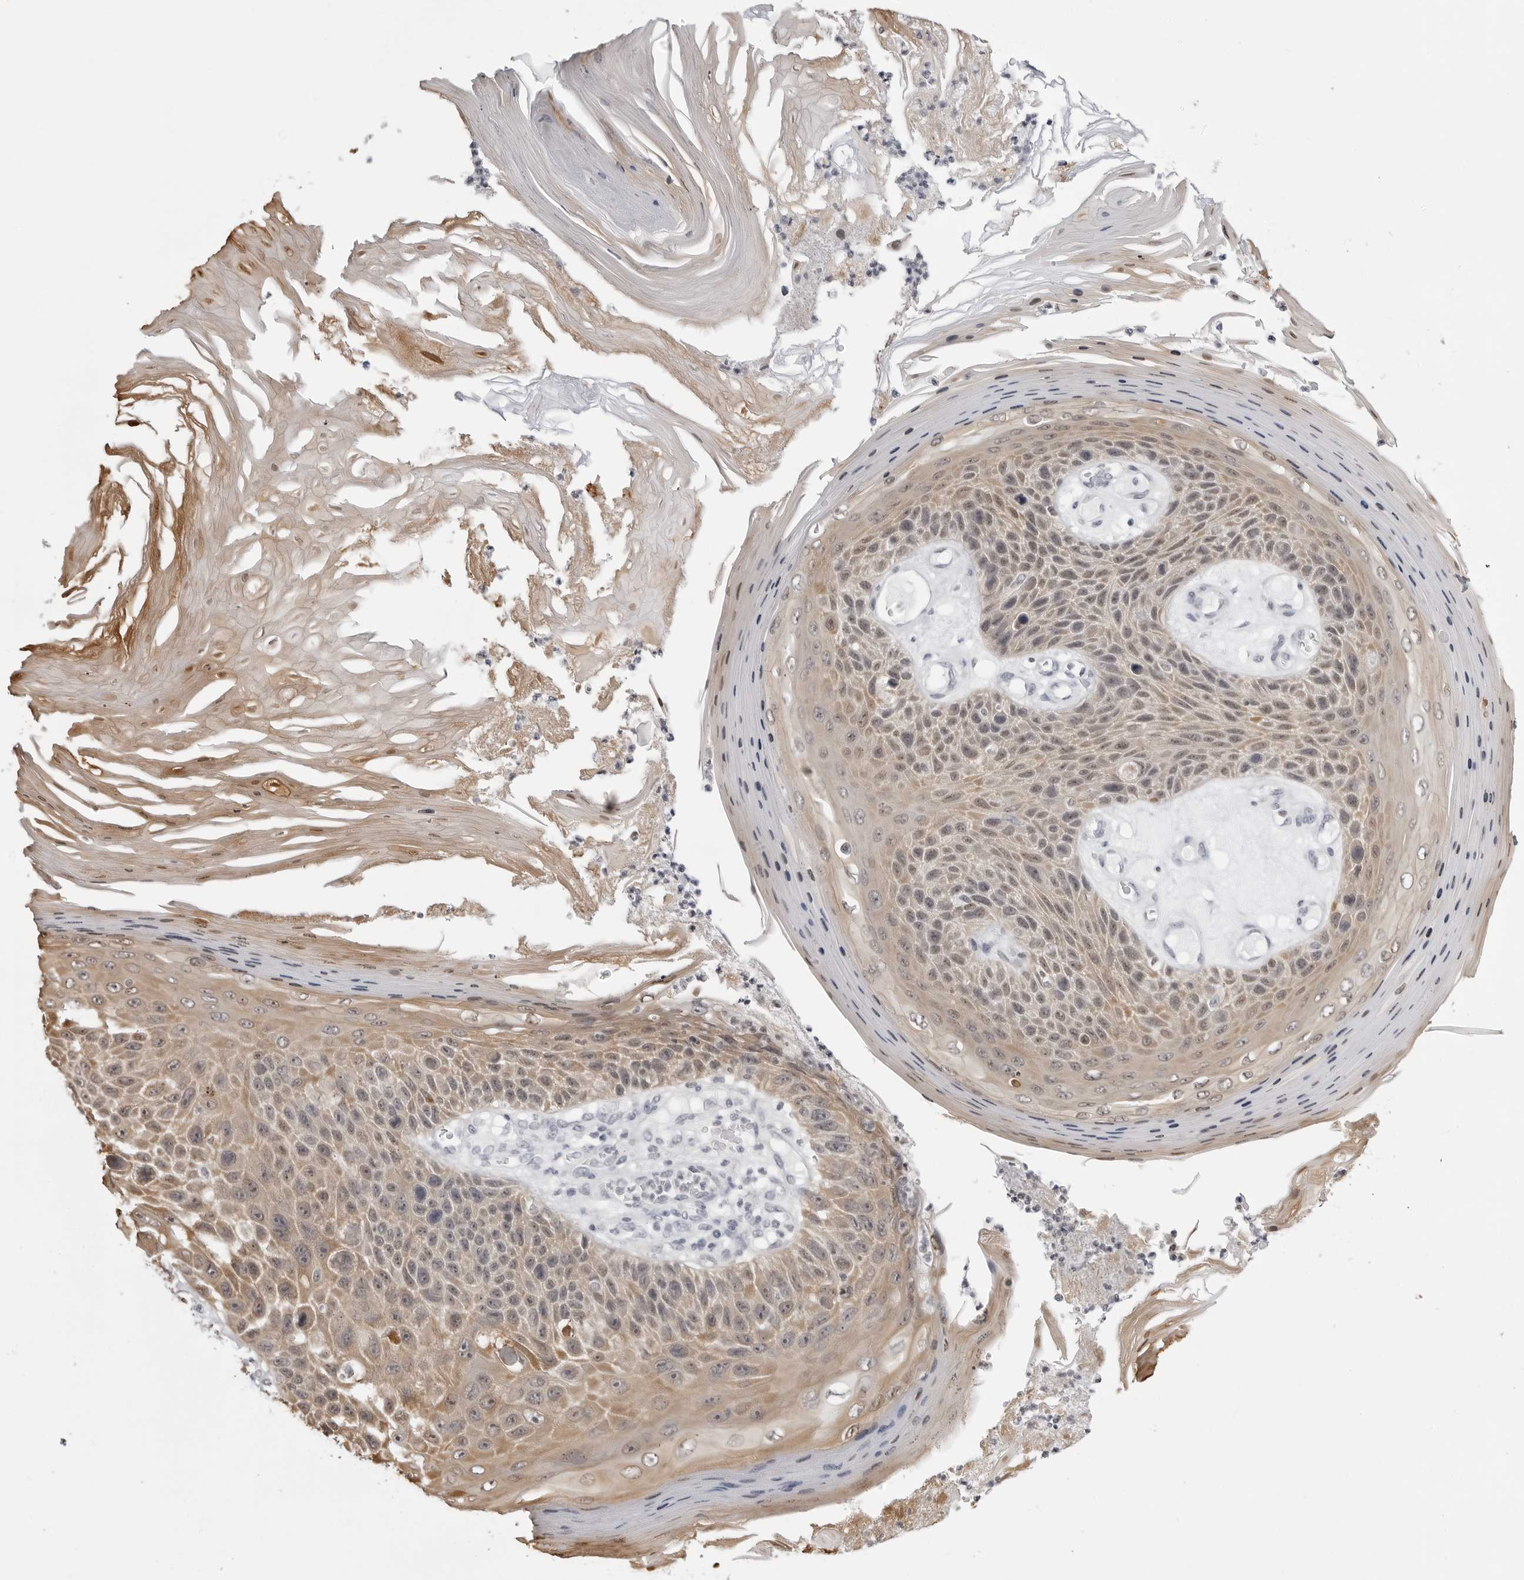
{"staining": {"intensity": "weak", "quantity": ">75%", "location": "cytoplasmic/membranous,nuclear"}, "tissue": "skin cancer", "cell_type": "Tumor cells", "image_type": "cancer", "snomed": [{"axis": "morphology", "description": "Squamous cell carcinoma, NOS"}, {"axis": "topography", "description": "Skin"}], "caption": "A histopathology image showing weak cytoplasmic/membranous and nuclear positivity in approximately >75% of tumor cells in skin squamous cell carcinoma, as visualized by brown immunohistochemical staining.", "gene": "YWHAG", "patient": {"sex": "female", "age": 88}}